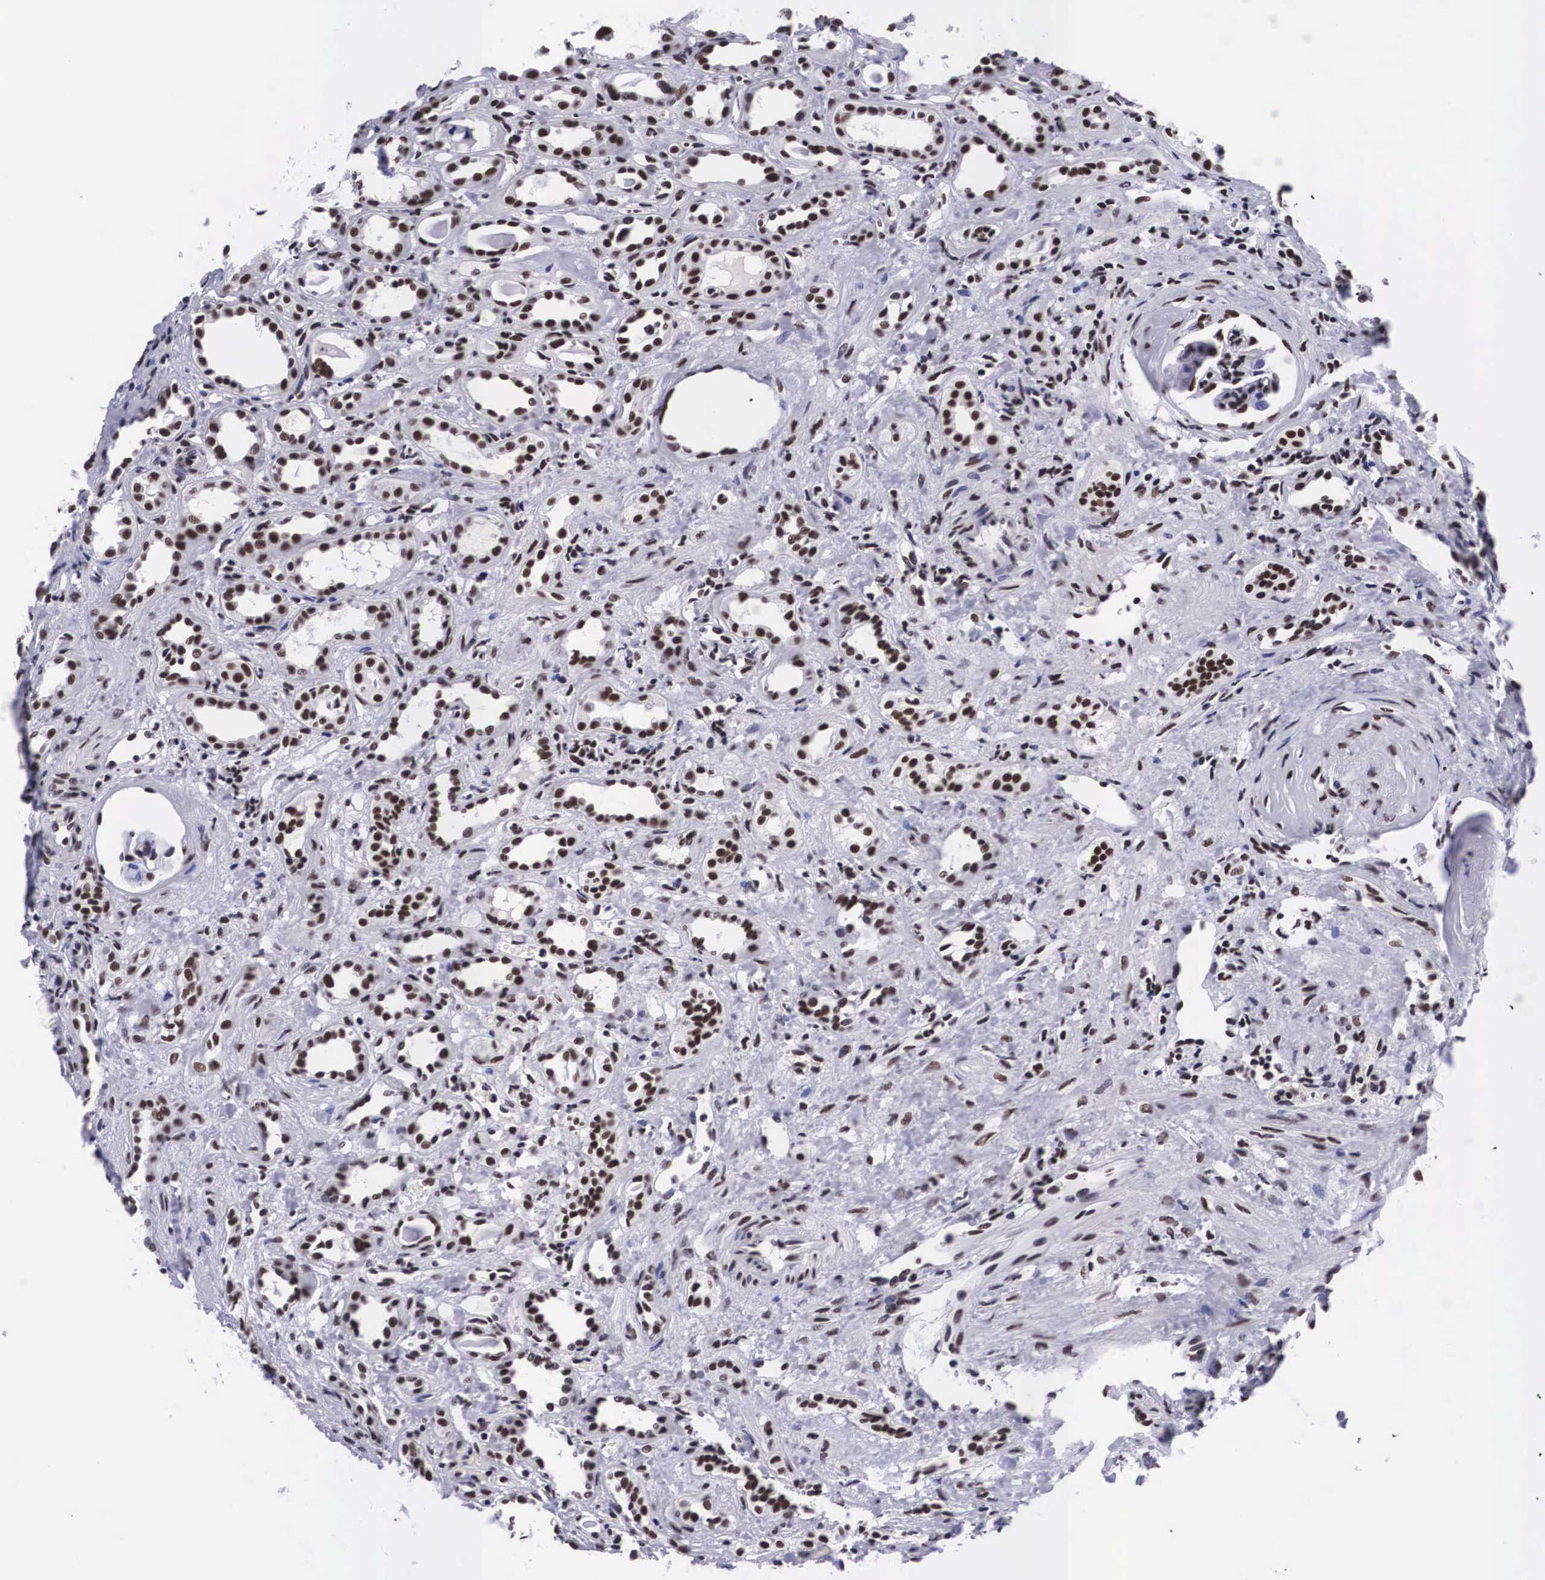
{"staining": {"intensity": "moderate", "quantity": ">75%", "location": "nuclear"}, "tissue": "kidney", "cell_type": "Cells in glomeruli", "image_type": "normal", "snomed": [{"axis": "morphology", "description": "Normal tissue, NOS"}, {"axis": "topography", "description": "Kidney"}], "caption": "Protein staining reveals moderate nuclear staining in about >75% of cells in glomeruli in benign kidney. The staining was performed using DAB (3,3'-diaminobenzidine) to visualize the protein expression in brown, while the nuclei were stained in blue with hematoxylin (Magnification: 20x).", "gene": "SF3A1", "patient": {"sex": "male", "age": 36}}